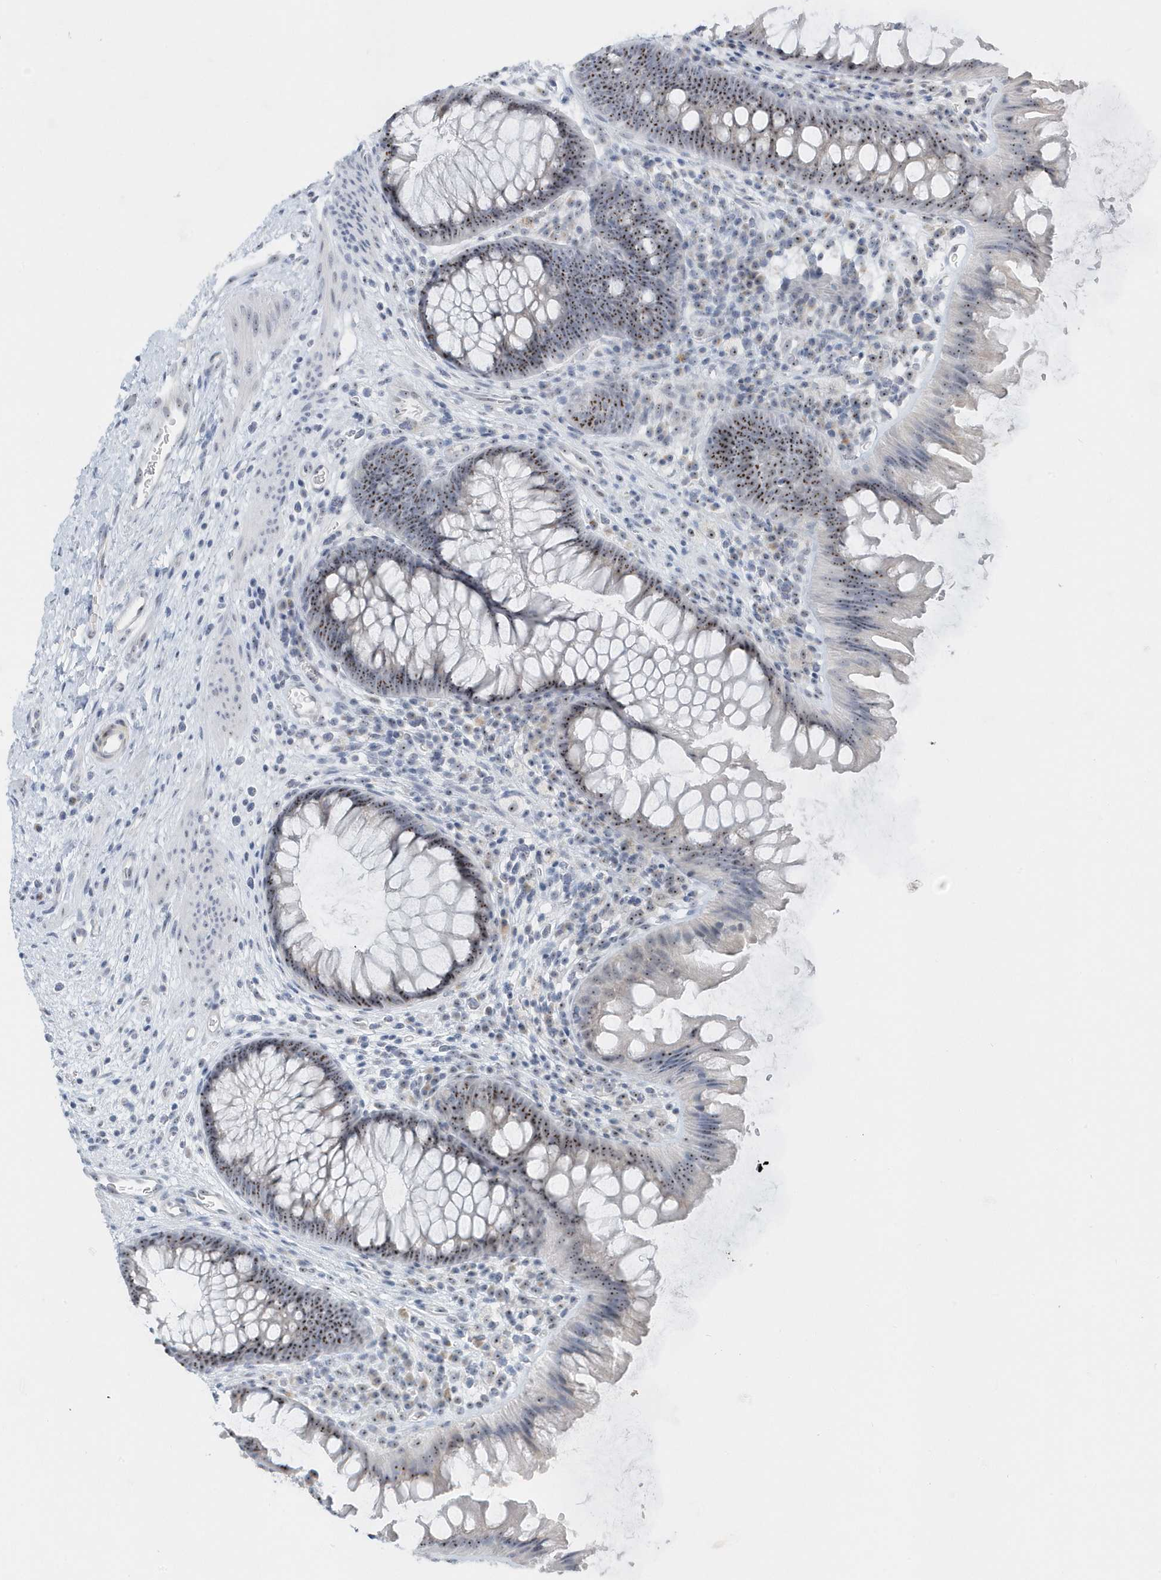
{"staining": {"intensity": "negative", "quantity": "none", "location": "none"}, "tissue": "colon", "cell_type": "Endothelial cells", "image_type": "normal", "snomed": [{"axis": "morphology", "description": "Normal tissue, NOS"}, {"axis": "topography", "description": "Colon"}], "caption": "IHC image of unremarkable colon stained for a protein (brown), which displays no positivity in endothelial cells. The staining is performed using DAB (3,3'-diaminobenzidine) brown chromogen with nuclei counter-stained in using hematoxylin.", "gene": "RPF2", "patient": {"sex": "female", "age": 62}}